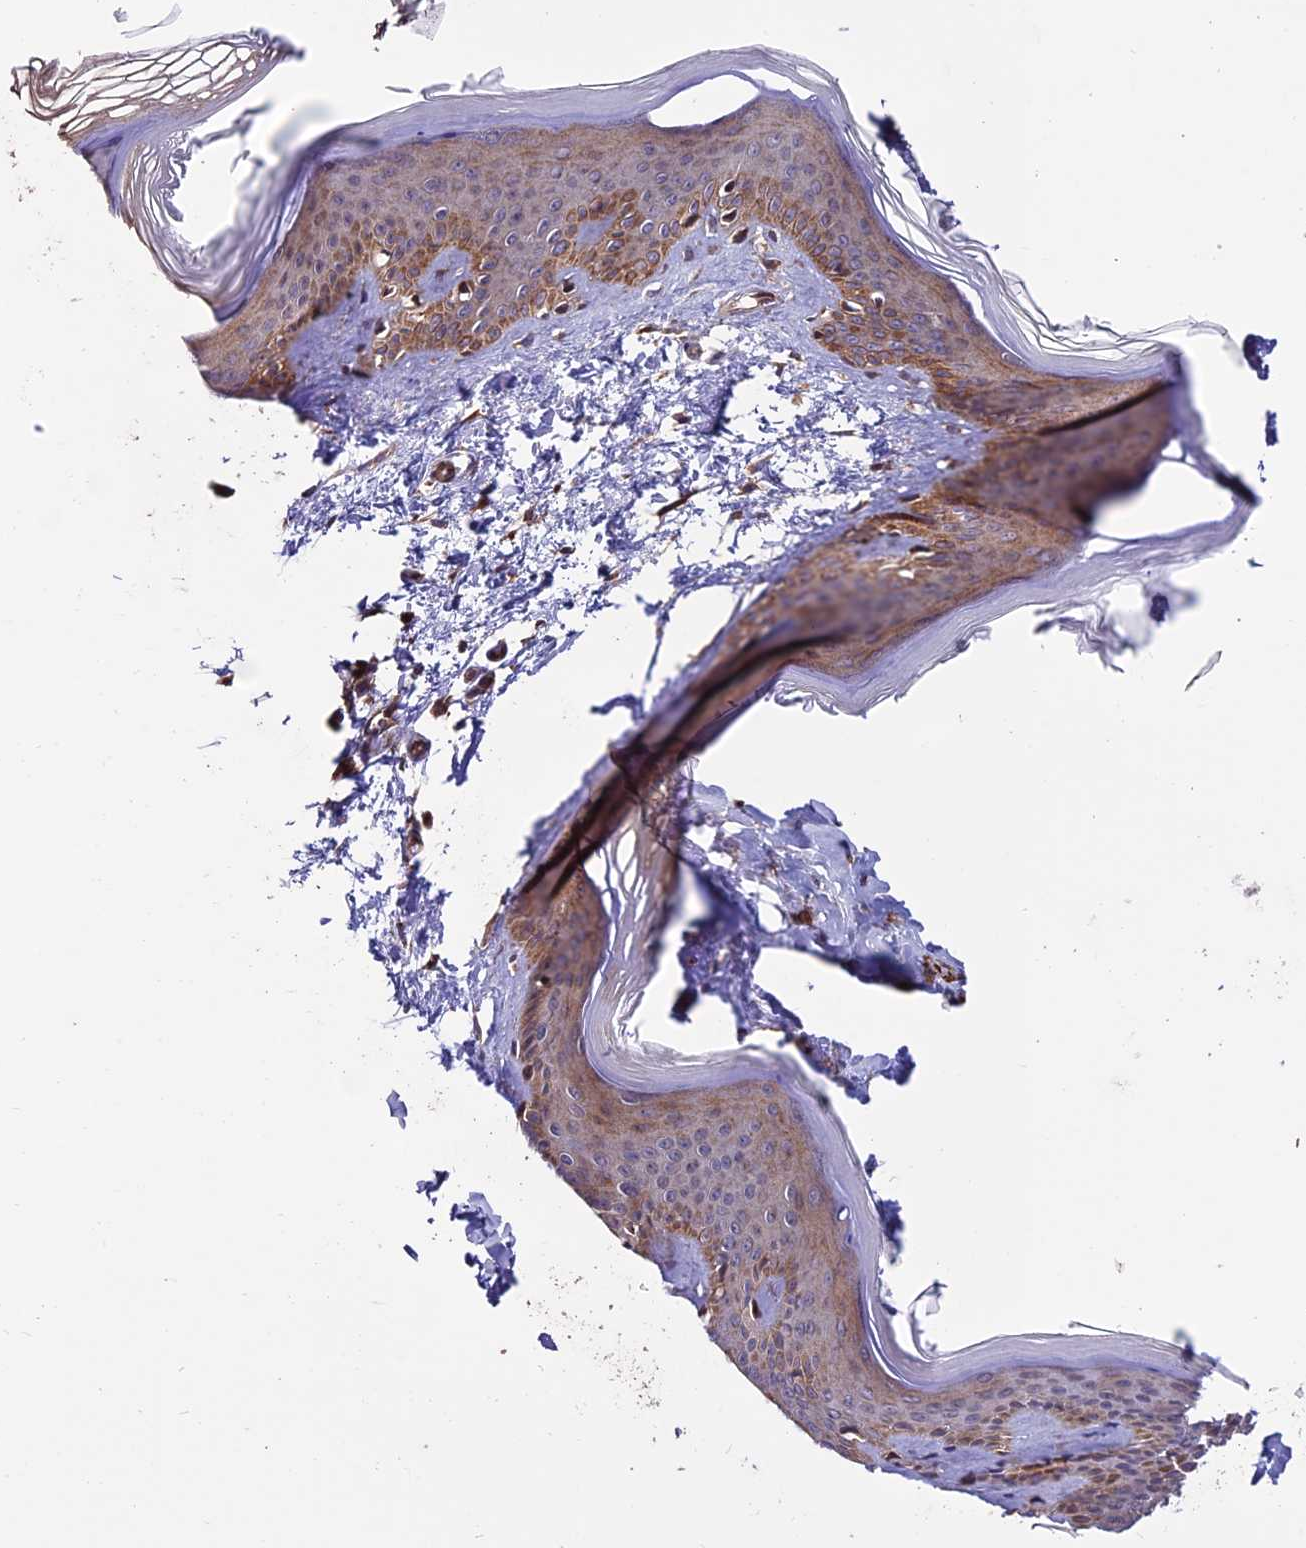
{"staining": {"intensity": "moderate", "quantity": "25%-75%", "location": "cytoplasmic/membranous"}, "tissue": "skin", "cell_type": "Fibroblasts", "image_type": "normal", "snomed": [{"axis": "morphology", "description": "Normal tissue, NOS"}, {"axis": "topography", "description": "Skin"}], "caption": "This histopathology image demonstrates IHC staining of normal human skin, with medium moderate cytoplasmic/membranous positivity in about 25%-75% of fibroblasts.", "gene": "TNIP3", "patient": {"sex": "female", "age": 27}}